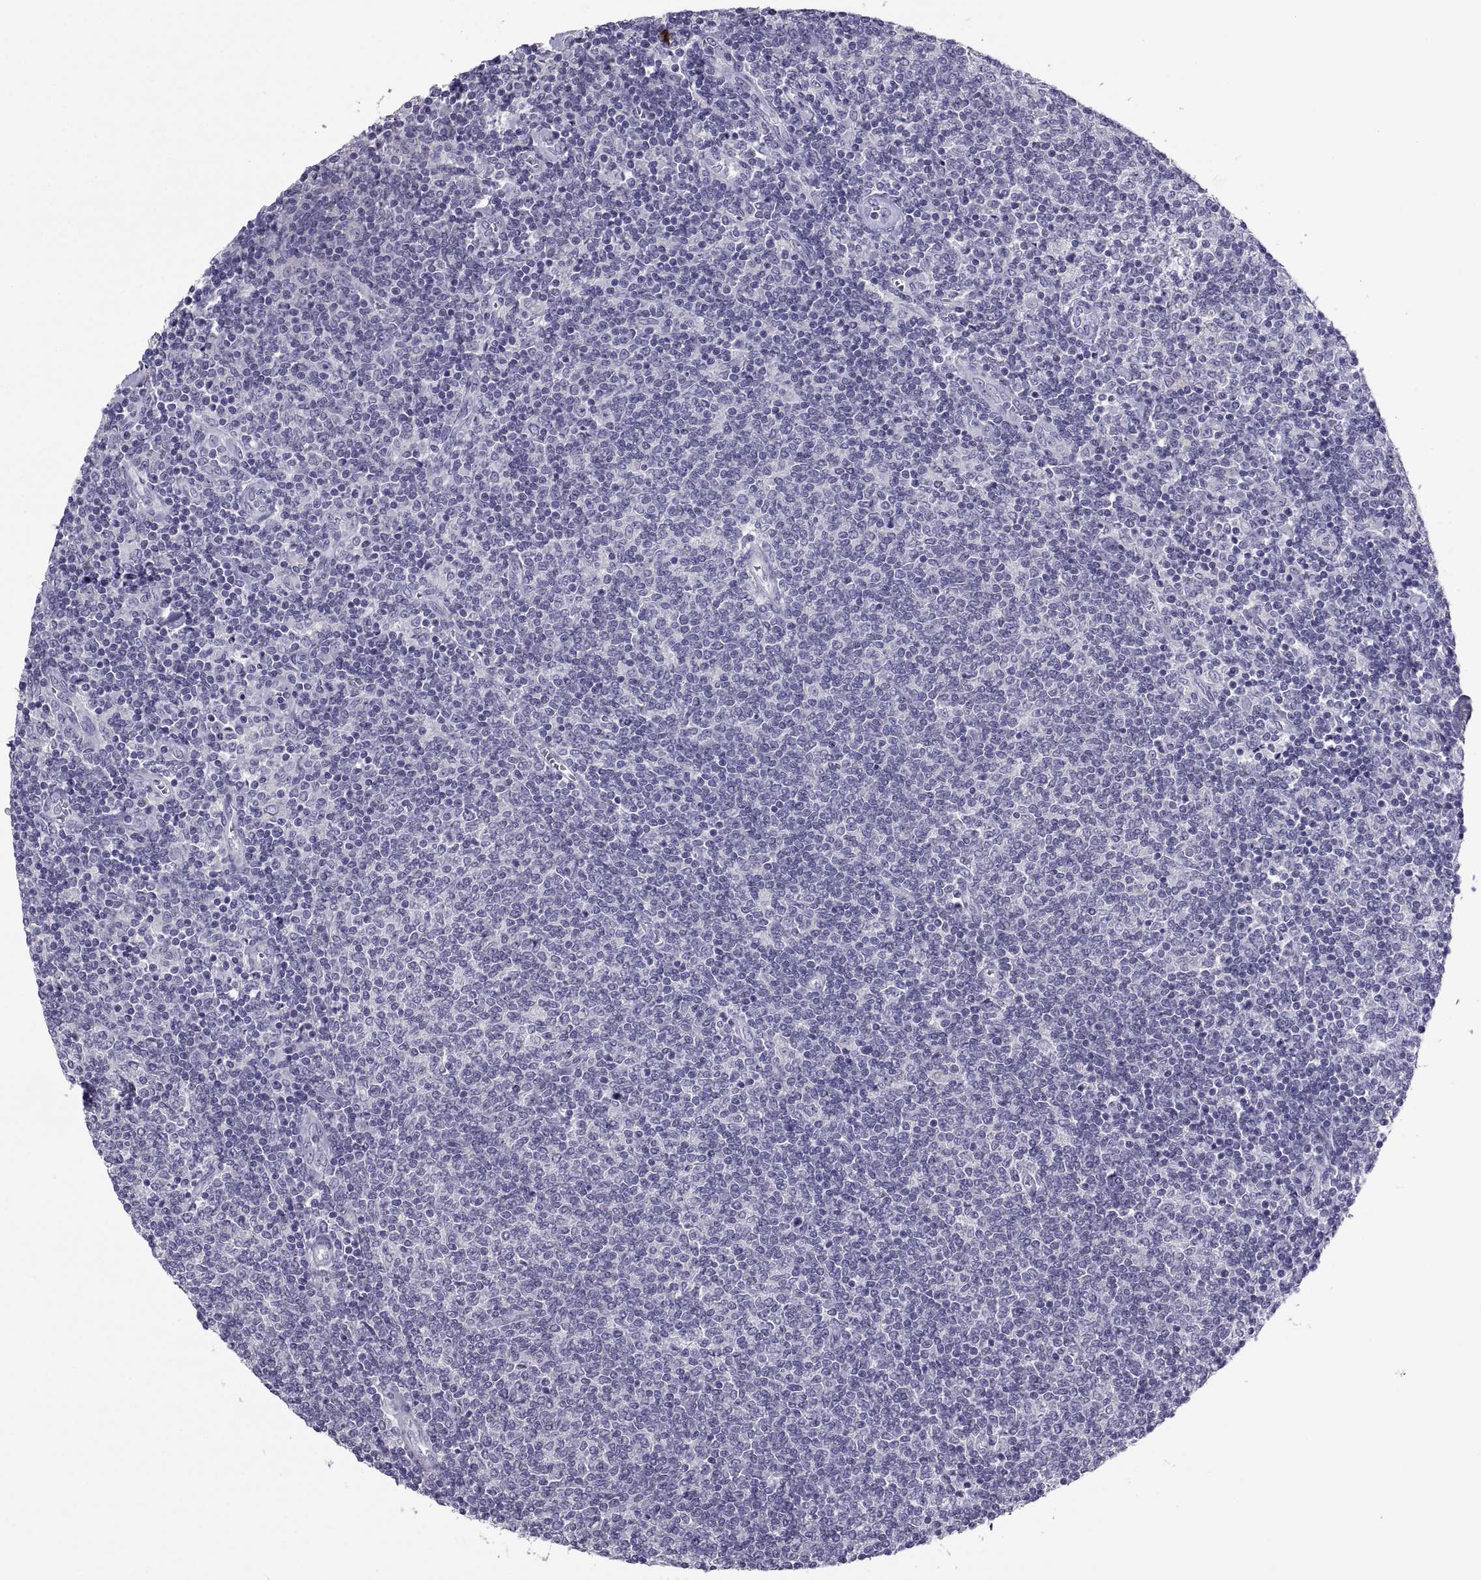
{"staining": {"intensity": "negative", "quantity": "none", "location": "none"}, "tissue": "lymphoma", "cell_type": "Tumor cells", "image_type": "cancer", "snomed": [{"axis": "morphology", "description": "Malignant lymphoma, non-Hodgkin's type, Low grade"}, {"axis": "topography", "description": "Lymph node"}], "caption": "Human lymphoma stained for a protein using immunohistochemistry shows no staining in tumor cells.", "gene": "IGSF1", "patient": {"sex": "male", "age": 52}}